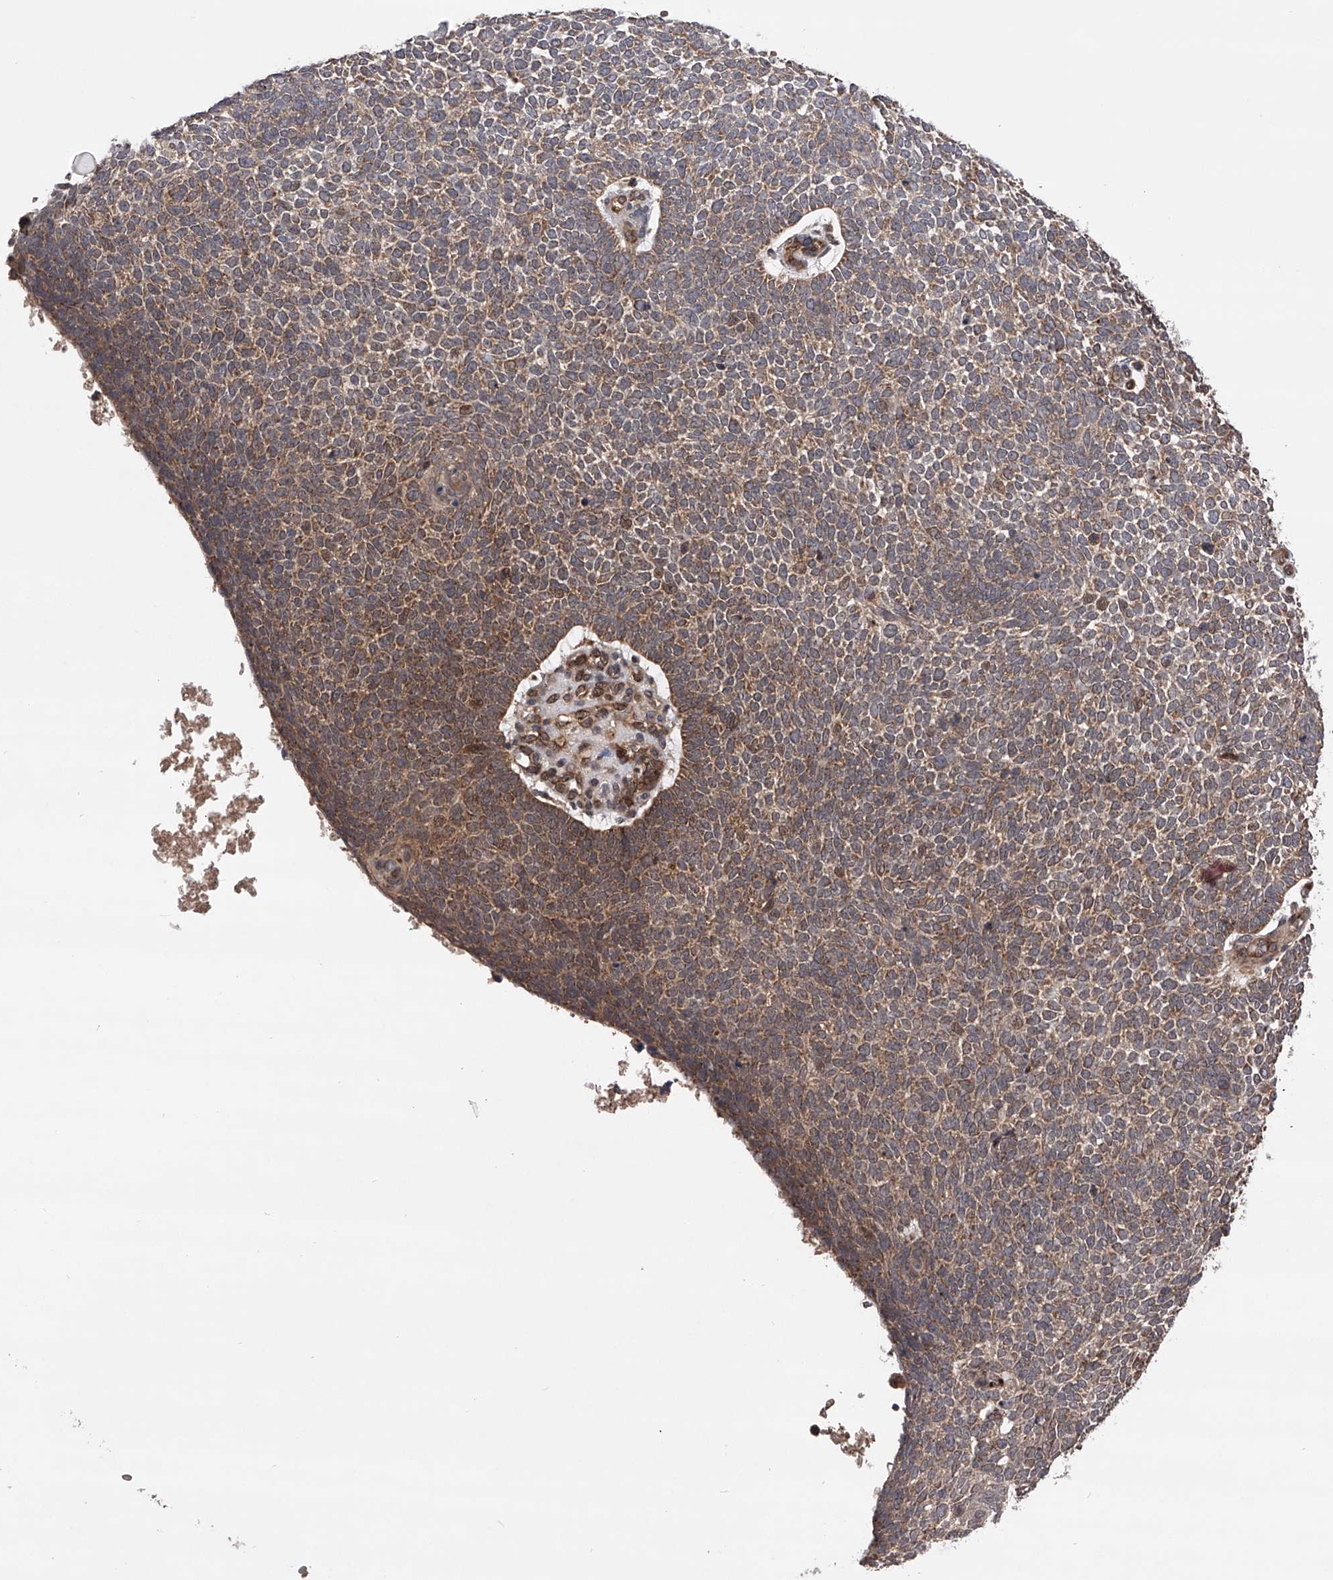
{"staining": {"intensity": "moderate", "quantity": "25%-75%", "location": "cytoplasmic/membranous,nuclear"}, "tissue": "skin cancer", "cell_type": "Tumor cells", "image_type": "cancer", "snomed": [{"axis": "morphology", "description": "Basal cell carcinoma"}, {"axis": "topography", "description": "Skin"}], "caption": "Tumor cells show medium levels of moderate cytoplasmic/membranous and nuclear staining in approximately 25%-75% of cells in basal cell carcinoma (skin).", "gene": "MAP3K11", "patient": {"sex": "female", "age": 81}}